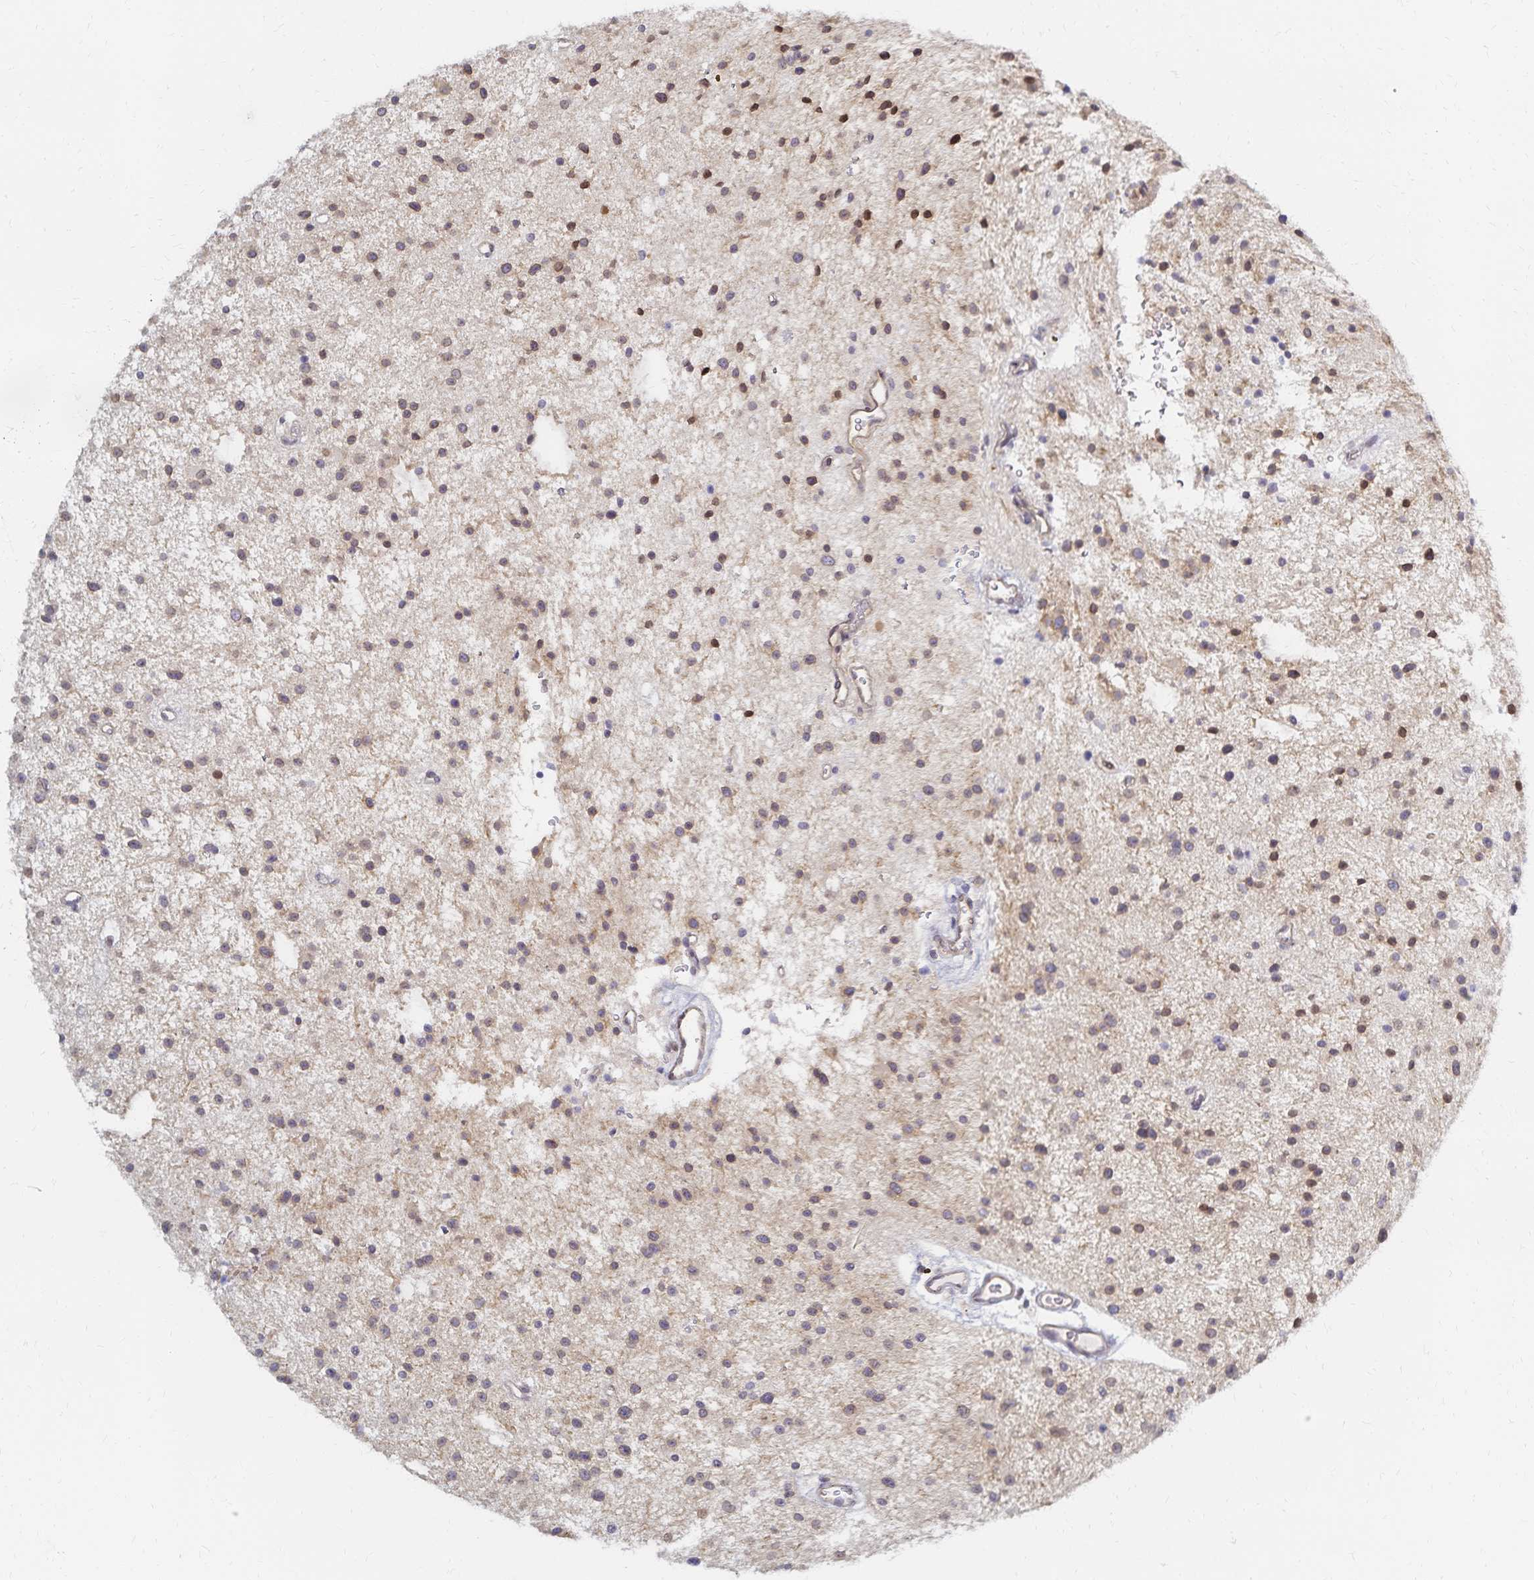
{"staining": {"intensity": "weak", "quantity": "25%-75%", "location": "nuclear"}, "tissue": "glioma", "cell_type": "Tumor cells", "image_type": "cancer", "snomed": [{"axis": "morphology", "description": "Glioma, malignant, Low grade"}, {"axis": "topography", "description": "Brain"}], "caption": "Weak nuclear expression for a protein is appreciated in about 25%-75% of tumor cells of glioma using immunohistochemistry.", "gene": "RAB9B", "patient": {"sex": "male", "age": 43}}